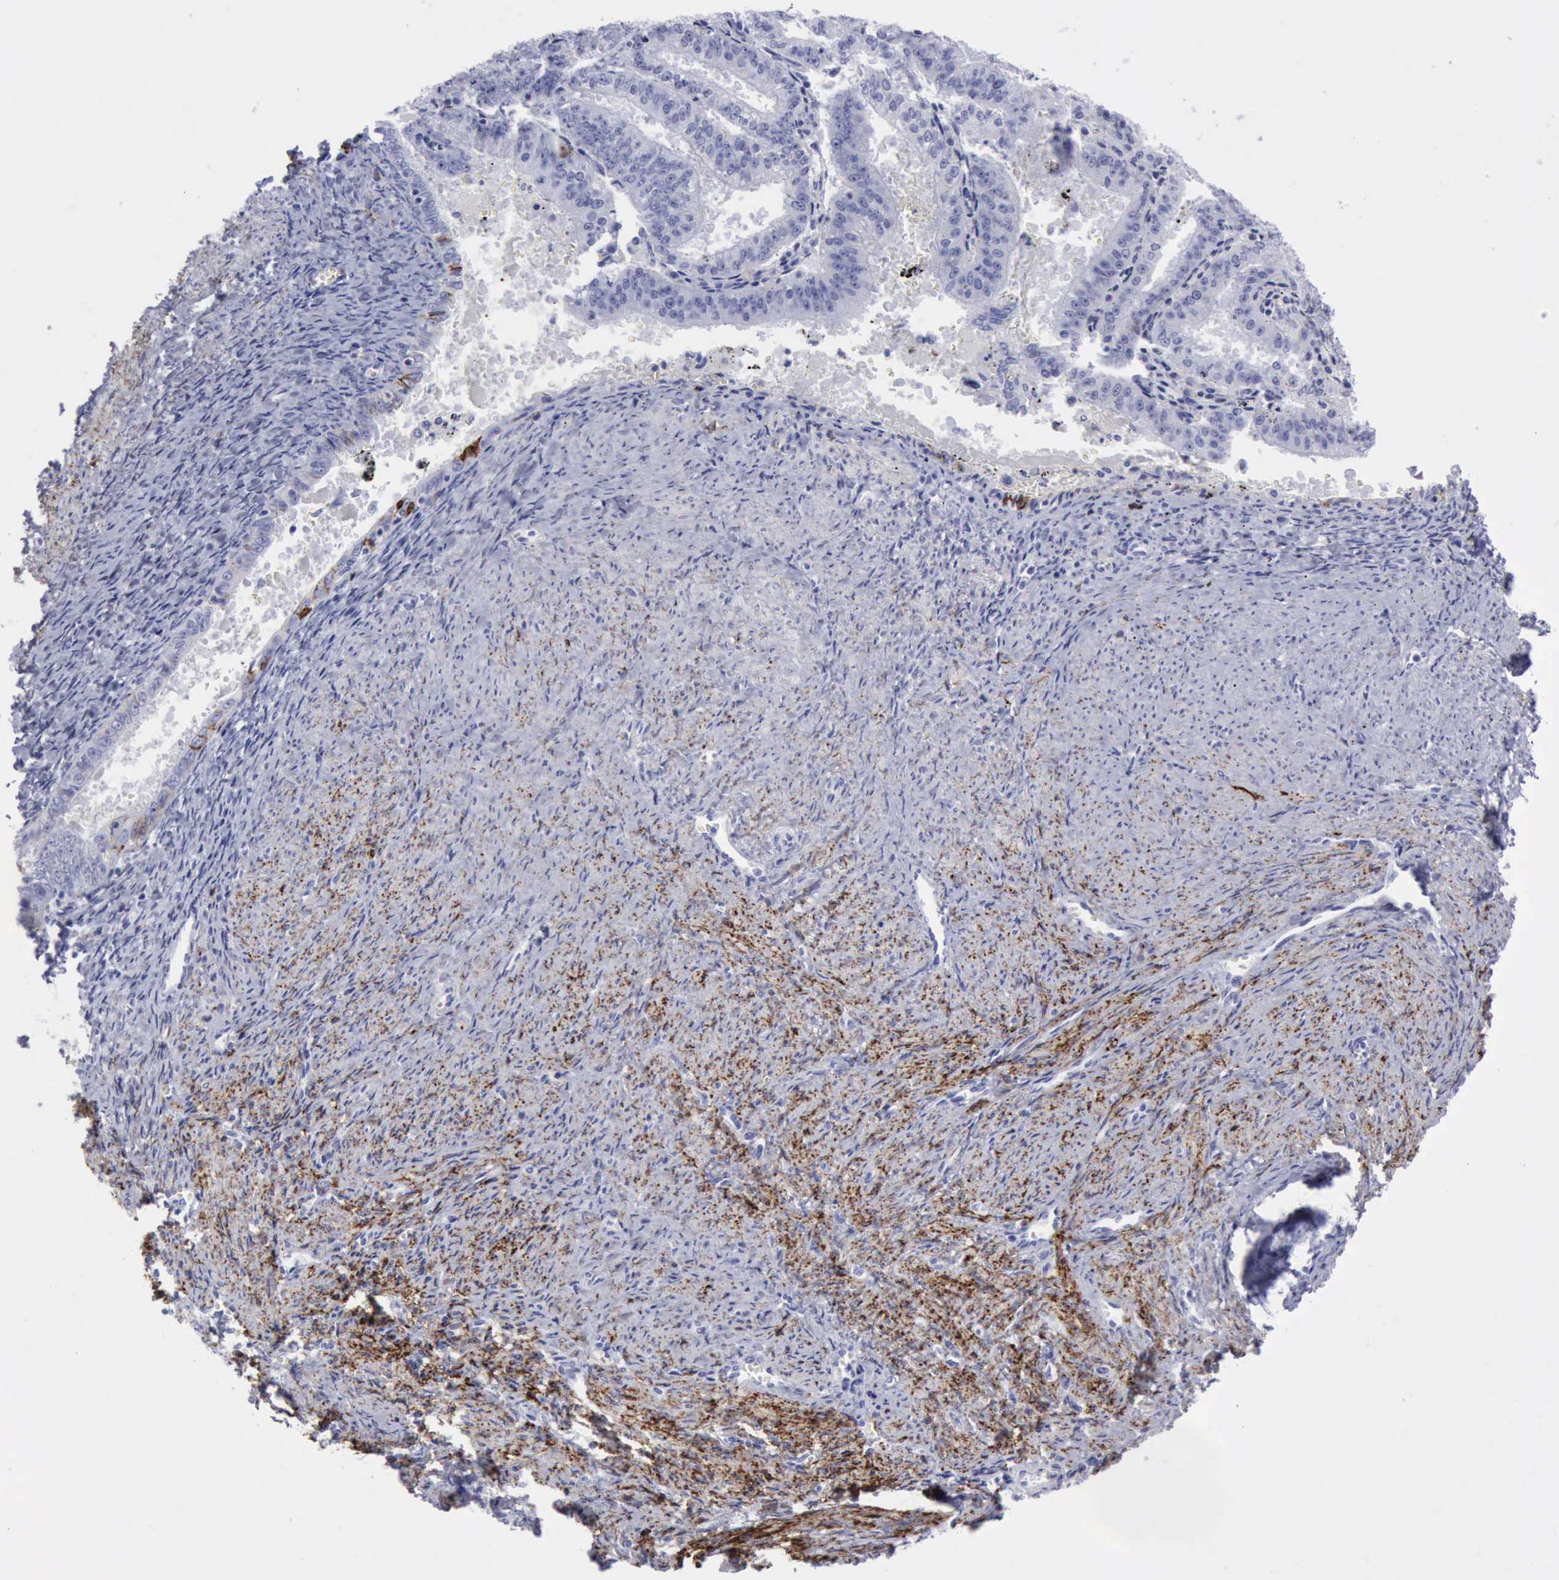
{"staining": {"intensity": "negative", "quantity": "none", "location": "none"}, "tissue": "endometrial cancer", "cell_type": "Tumor cells", "image_type": "cancer", "snomed": [{"axis": "morphology", "description": "Adenocarcinoma, NOS"}, {"axis": "topography", "description": "Endometrium"}], "caption": "Immunohistochemistry (IHC) of adenocarcinoma (endometrial) exhibits no expression in tumor cells. (Brightfield microscopy of DAB (3,3'-diaminobenzidine) immunohistochemistry at high magnification).", "gene": "NCAM1", "patient": {"sex": "female", "age": 66}}